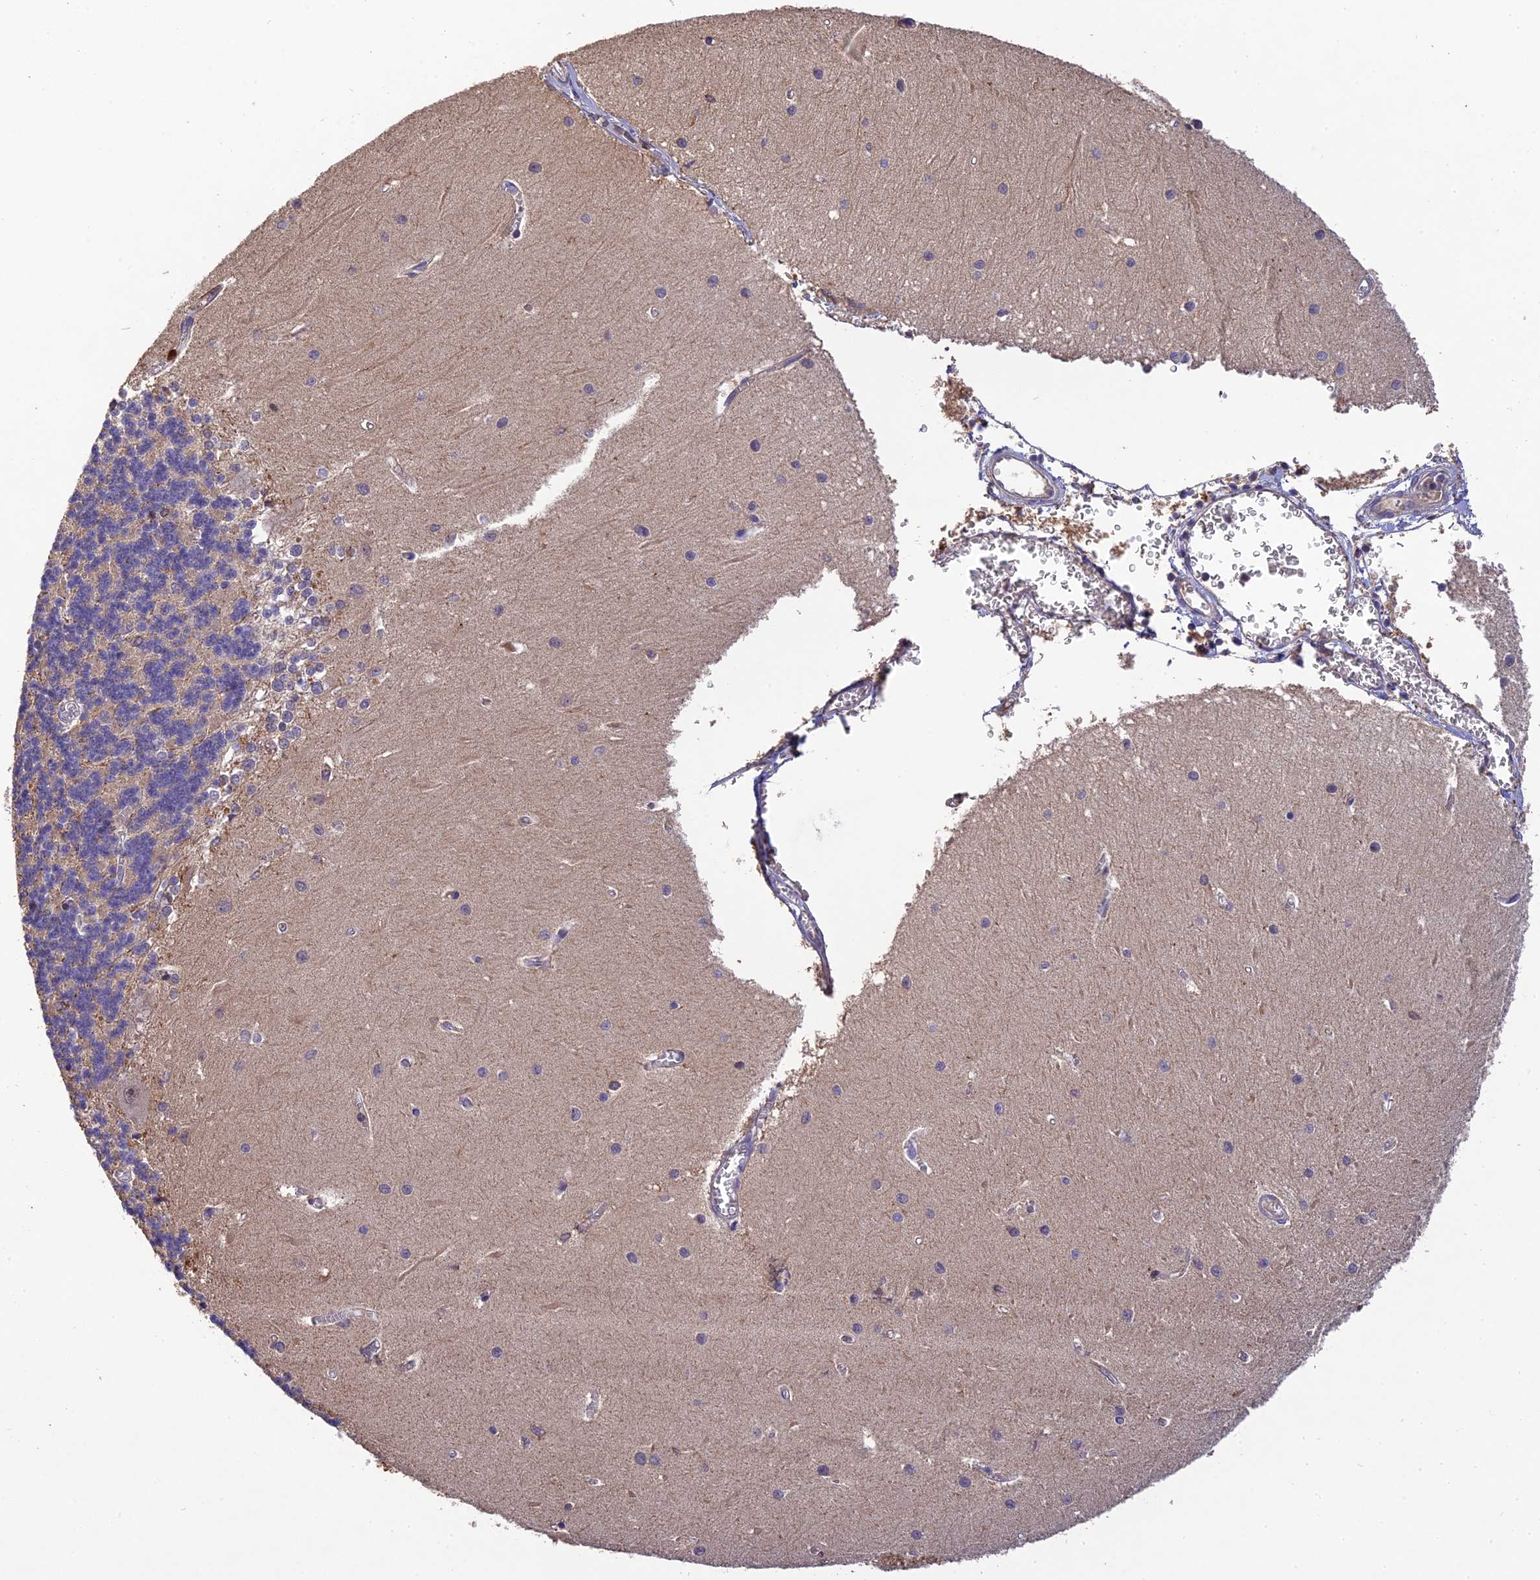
{"staining": {"intensity": "weak", "quantity": "<25%", "location": "cytoplasmic/membranous"}, "tissue": "cerebellum", "cell_type": "Cells in granular layer", "image_type": "normal", "snomed": [{"axis": "morphology", "description": "Normal tissue, NOS"}, {"axis": "topography", "description": "Cerebellum"}], "caption": "Immunohistochemistry of unremarkable cerebellum exhibits no staining in cells in granular layer.", "gene": "DENND5B", "patient": {"sex": "male", "age": 37}}